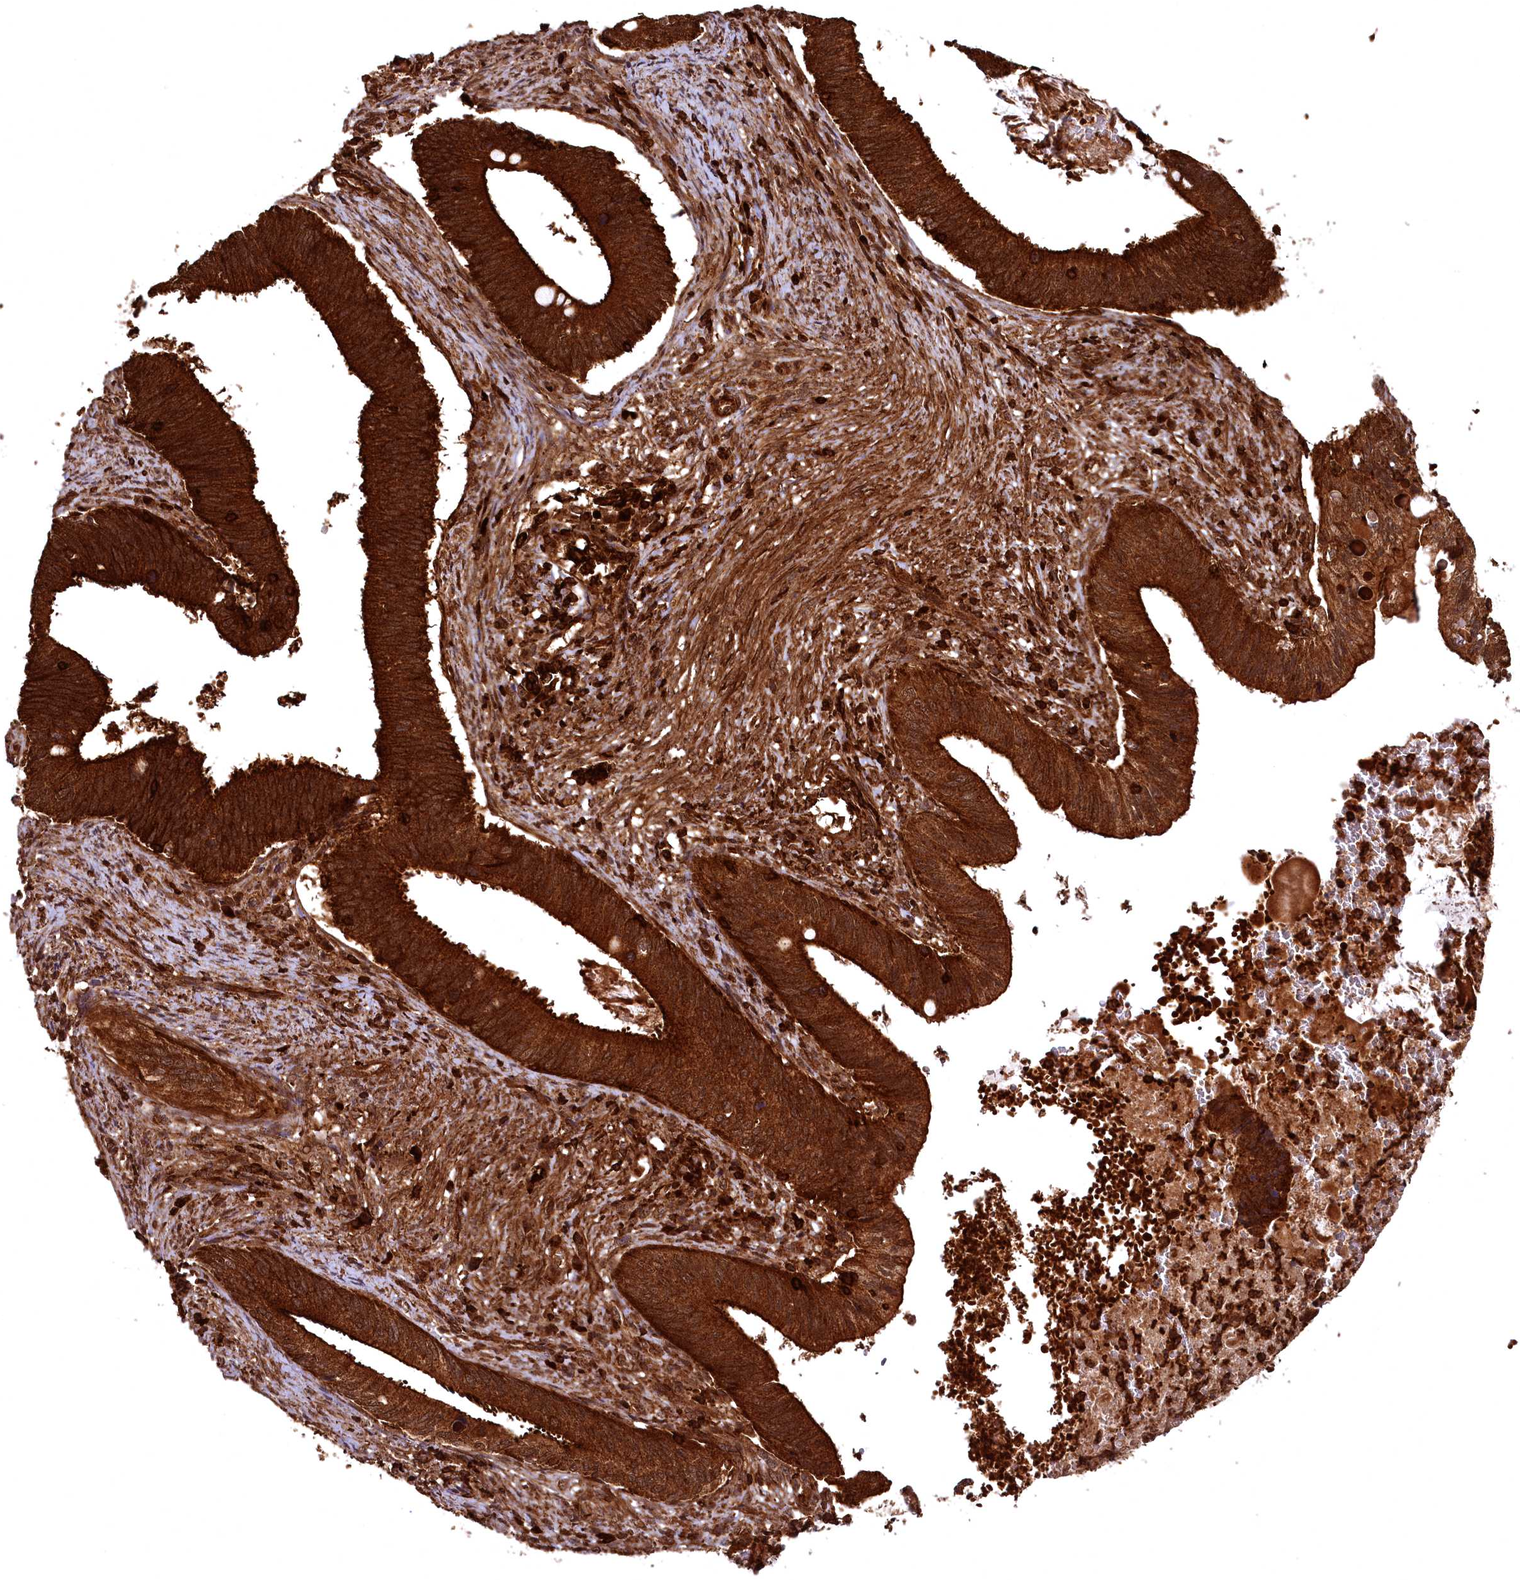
{"staining": {"intensity": "strong", "quantity": ">75%", "location": "cytoplasmic/membranous"}, "tissue": "cervical cancer", "cell_type": "Tumor cells", "image_type": "cancer", "snomed": [{"axis": "morphology", "description": "Adenocarcinoma, NOS"}, {"axis": "topography", "description": "Cervix"}], "caption": "A micrograph of adenocarcinoma (cervical) stained for a protein demonstrates strong cytoplasmic/membranous brown staining in tumor cells.", "gene": "STUB1", "patient": {"sex": "female", "age": 42}}